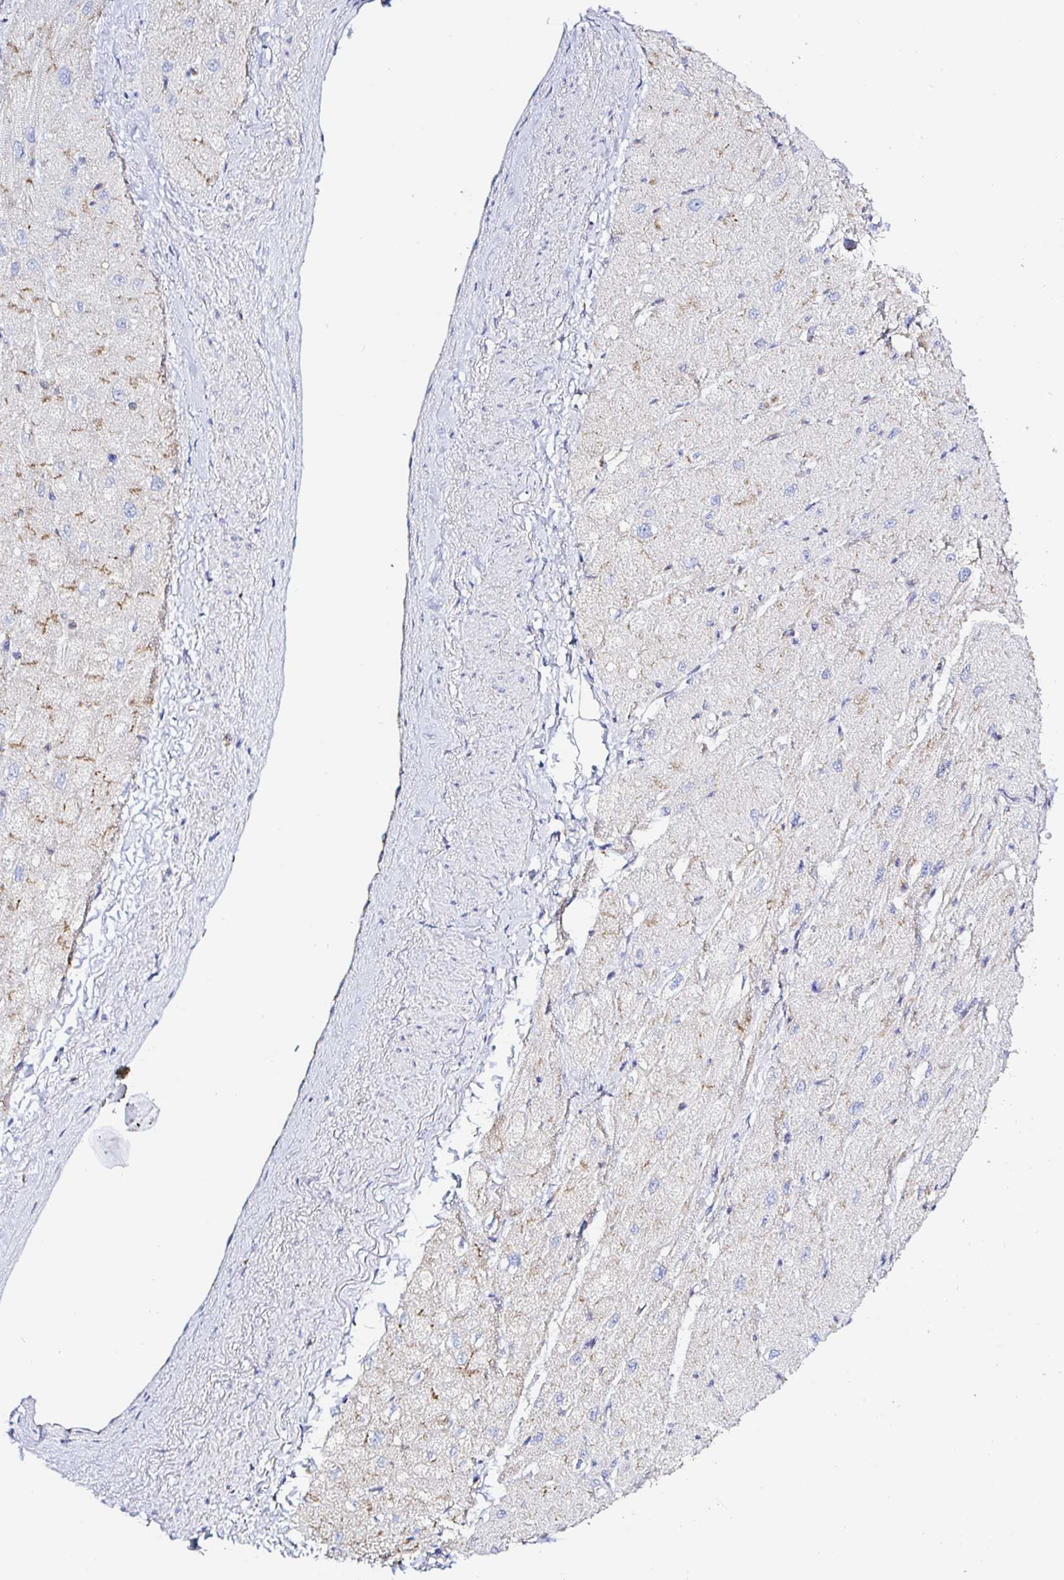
{"staining": {"intensity": "weak", "quantity": "<25%", "location": "cytoplasmic/membranous"}, "tissue": "heart muscle", "cell_type": "Cardiomyocytes", "image_type": "normal", "snomed": [{"axis": "morphology", "description": "Normal tissue, NOS"}, {"axis": "topography", "description": "Heart"}], "caption": "IHC histopathology image of benign heart muscle: human heart muscle stained with DAB reveals no significant protein positivity in cardiomyocytes.", "gene": "ARL4D", "patient": {"sex": "male", "age": 62}}